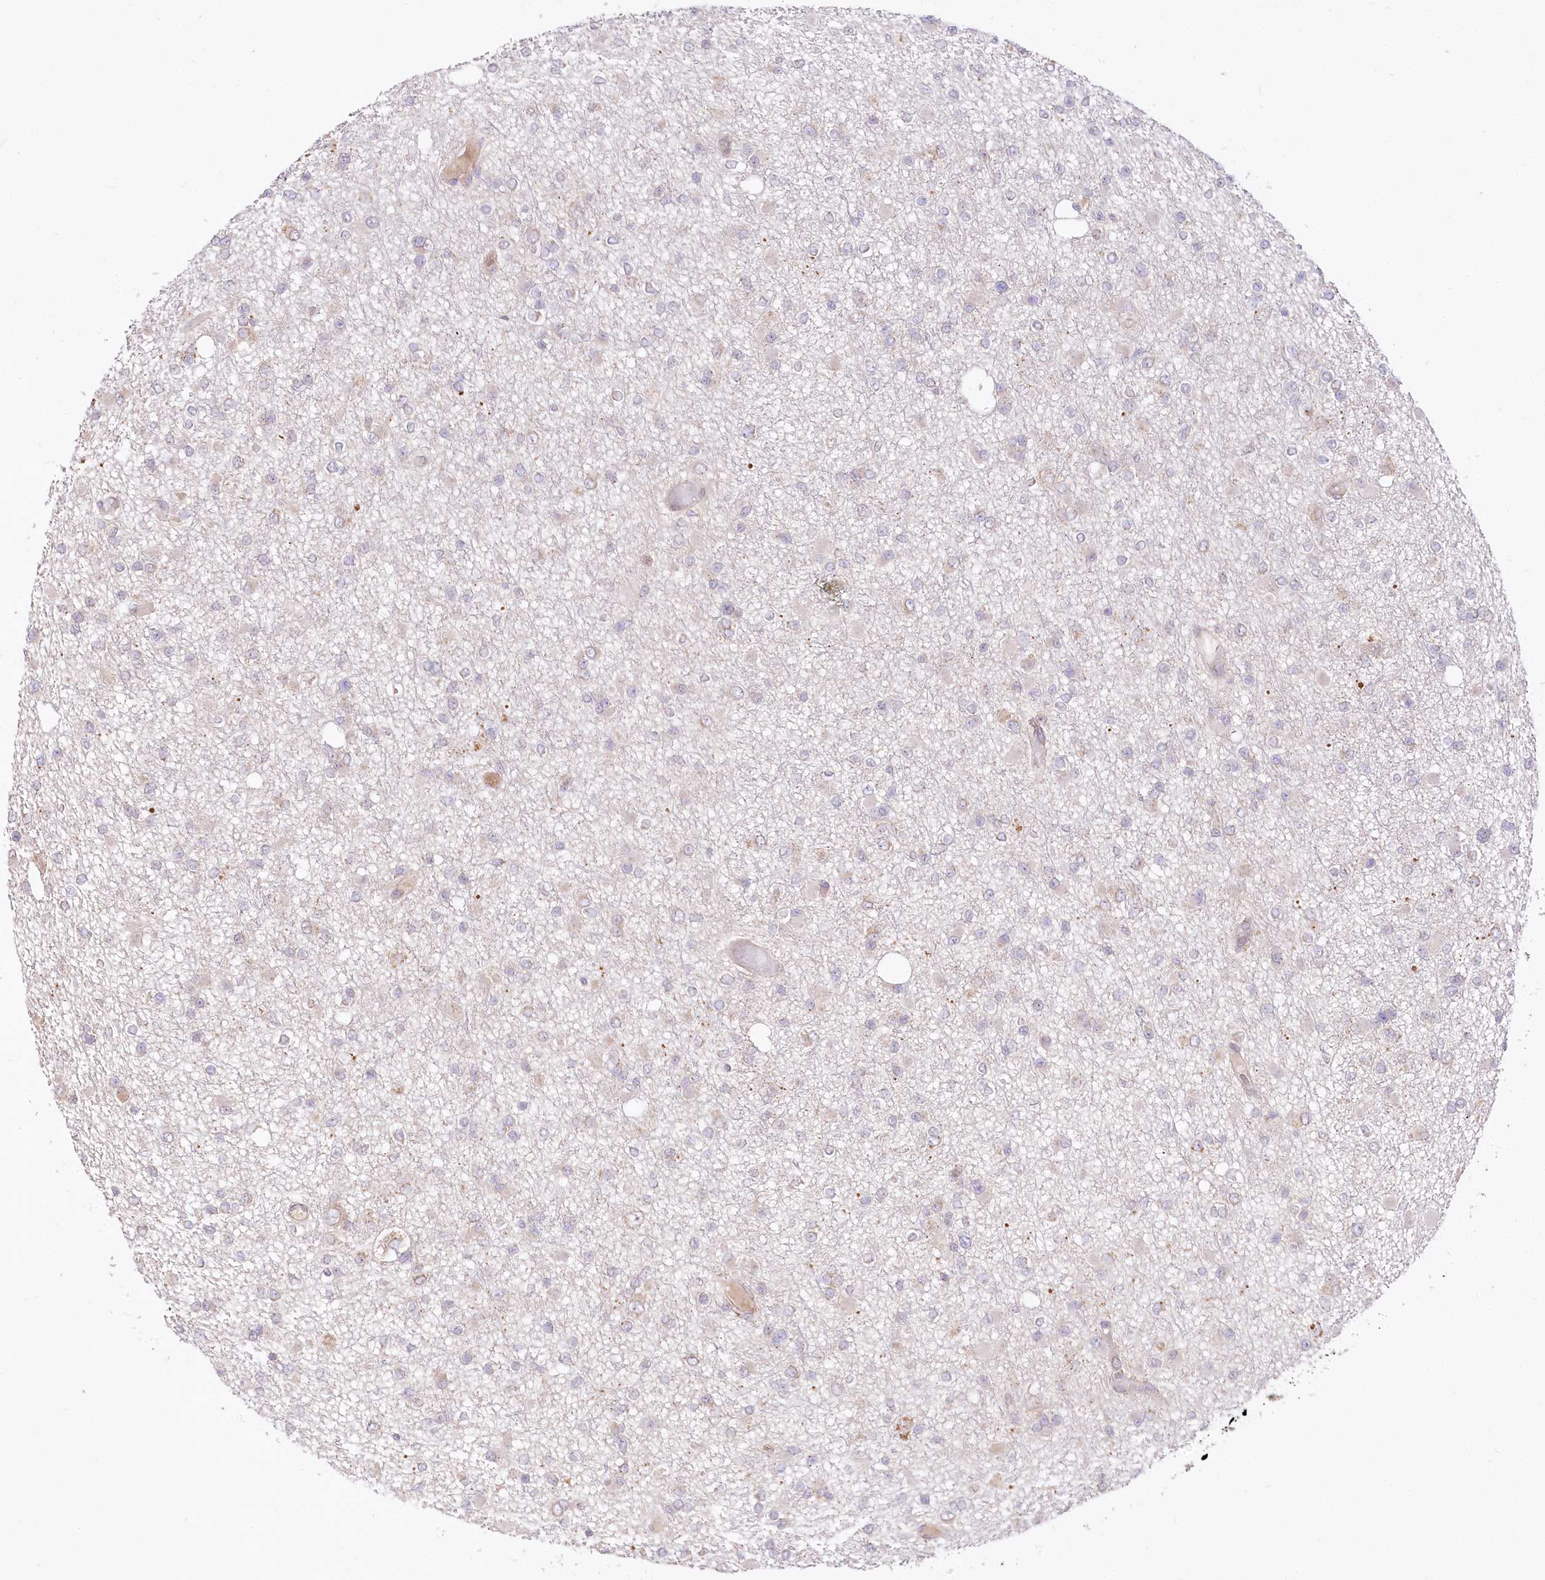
{"staining": {"intensity": "weak", "quantity": "25%-75%", "location": "cytoplasmic/membranous"}, "tissue": "glioma", "cell_type": "Tumor cells", "image_type": "cancer", "snomed": [{"axis": "morphology", "description": "Glioma, malignant, Low grade"}, {"axis": "topography", "description": "Brain"}], "caption": "Protein expression analysis of glioma reveals weak cytoplasmic/membranous staining in about 25%-75% of tumor cells.", "gene": "STT3B", "patient": {"sex": "female", "age": 22}}